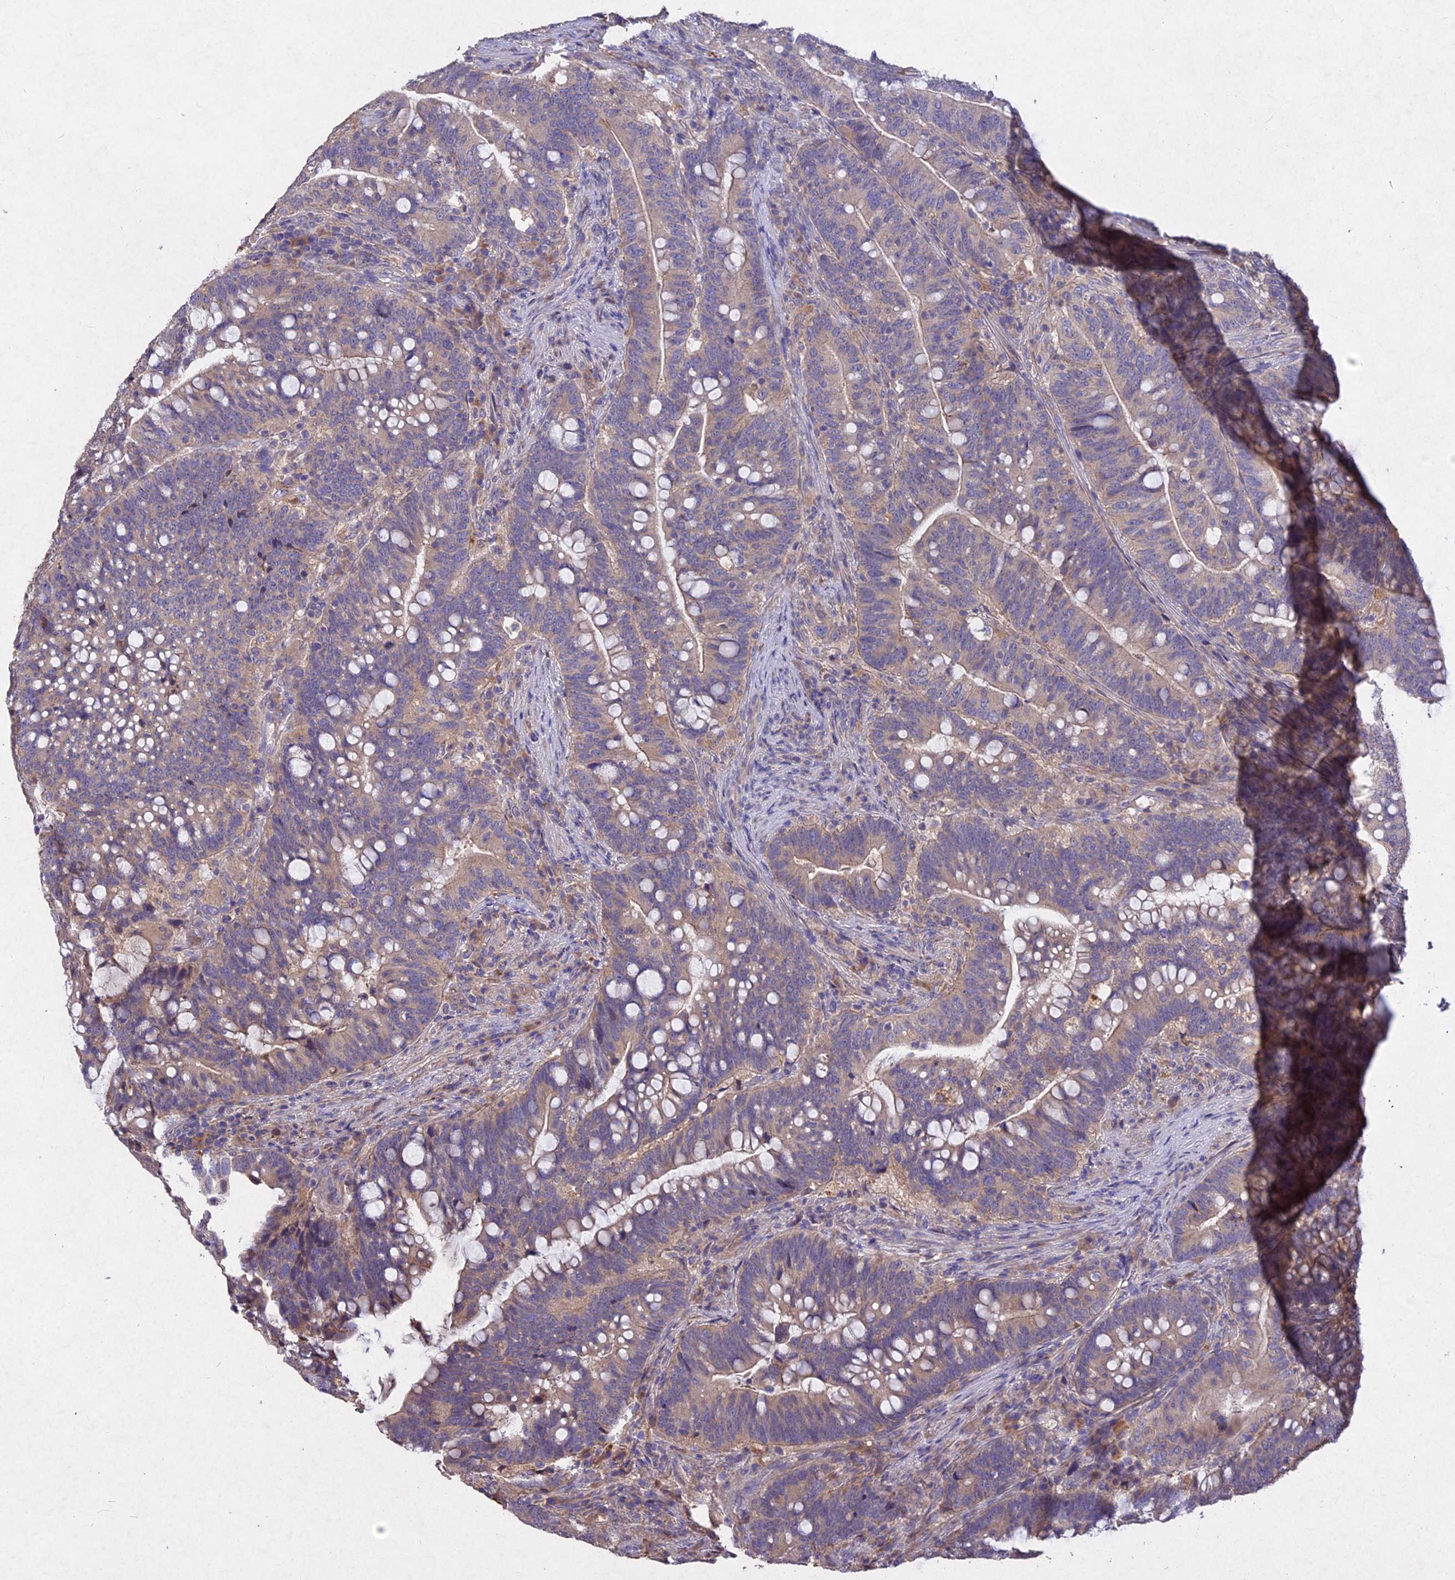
{"staining": {"intensity": "weak", "quantity": "<25%", "location": "cytoplasmic/membranous"}, "tissue": "colorectal cancer", "cell_type": "Tumor cells", "image_type": "cancer", "snomed": [{"axis": "morphology", "description": "Normal tissue, NOS"}, {"axis": "morphology", "description": "Adenocarcinoma, NOS"}, {"axis": "topography", "description": "Colon"}], "caption": "Immunohistochemical staining of colorectal cancer (adenocarcinoma) exhibits no significant expression in tumor cells. (Brightfield microscopy of DAB (3,3'-diaminobenzidine) immunohistochemistry (IHC) at high magnification).", "gene": "SLC26A4", "patient": {"sex": "female", "age": 66}}